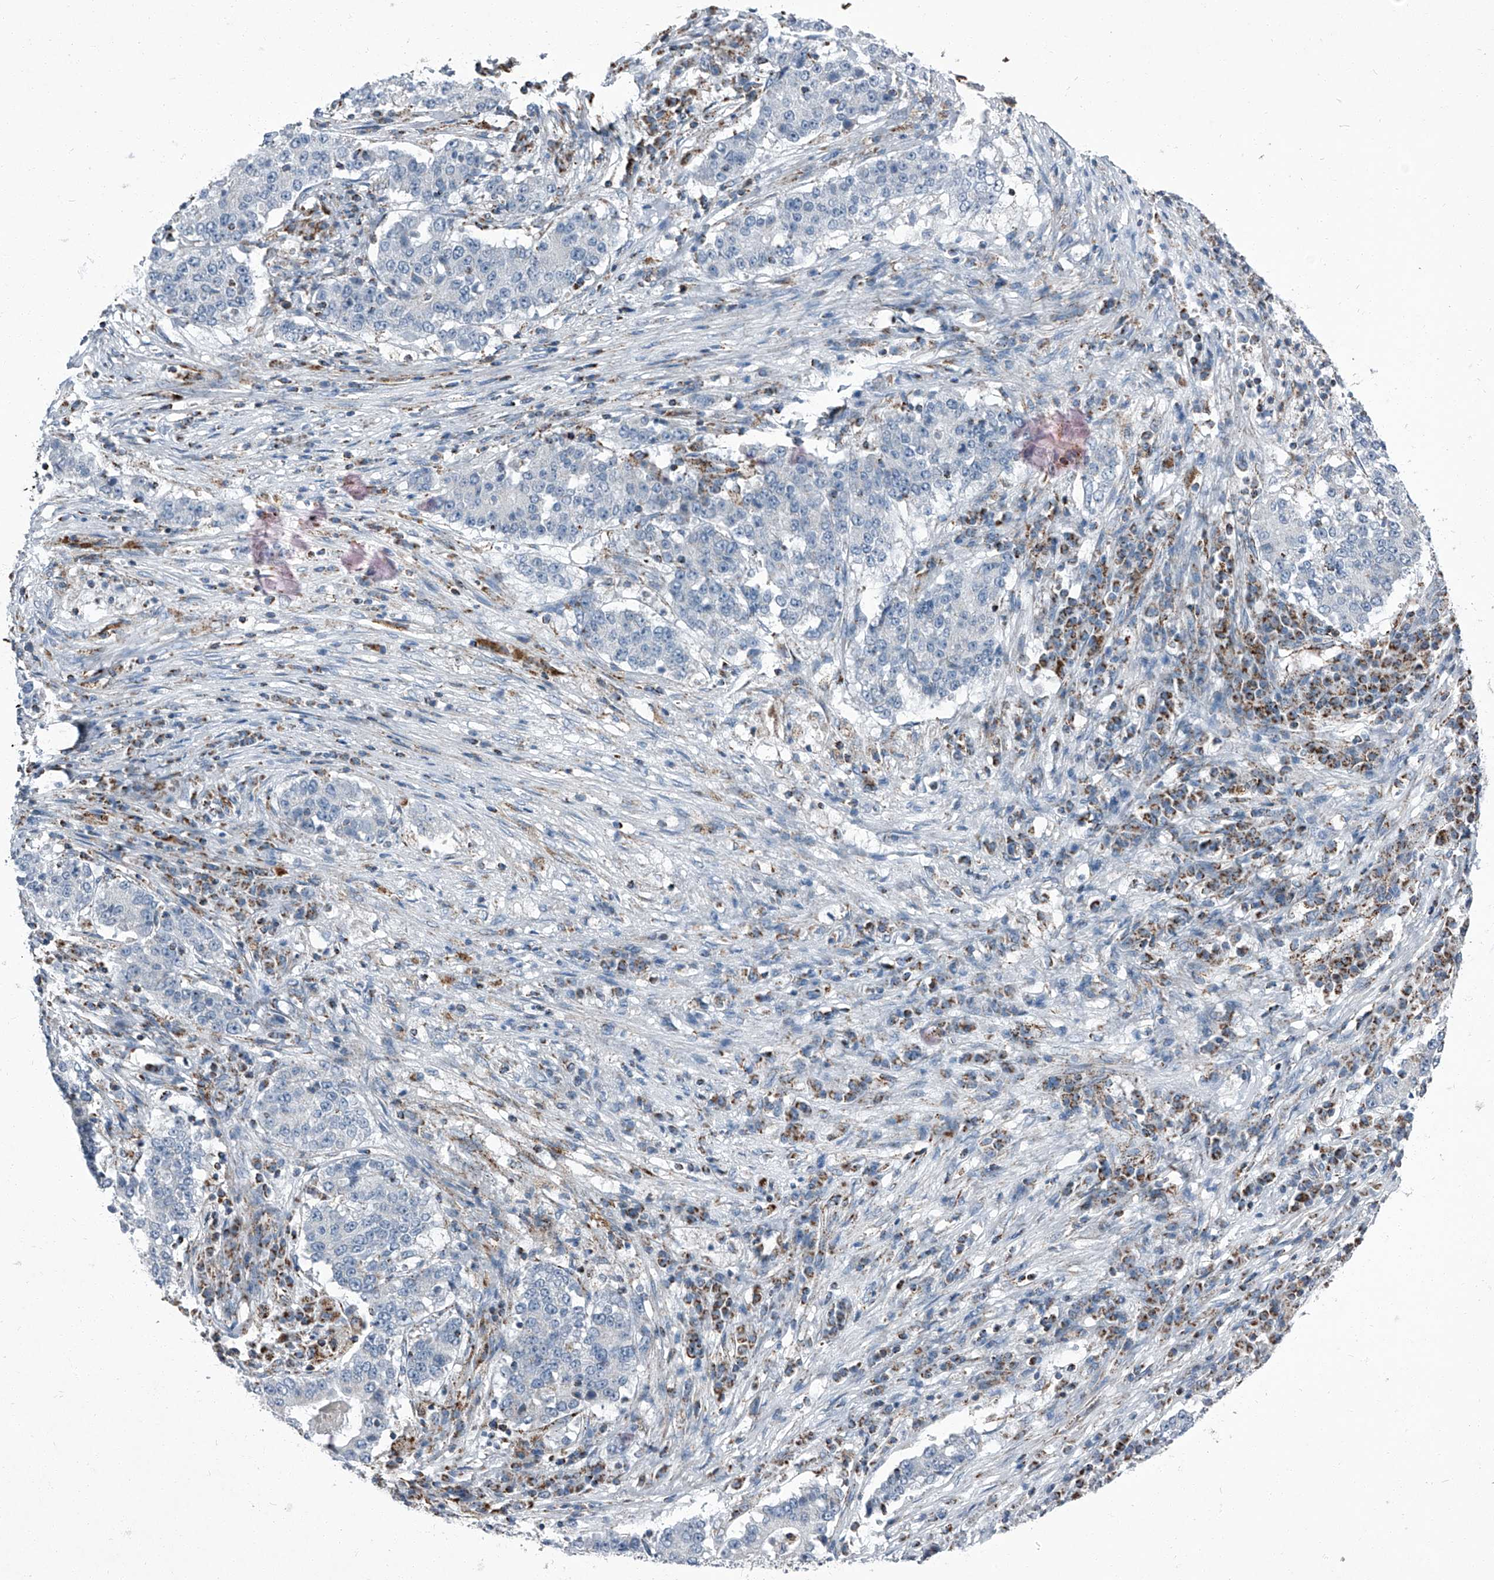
{"staining": {"intensity": "negative", "quantity": "none", "location": "none"}, "tissue": "stomach cancer", "cell_type": "Tumor cells", "image_type": "cancer", "snomed": [{"axis": "morphology", "description": "Adenocarcinoma, NOS"}, {"axis": "topography", "description": "Stomach"}], "caption": "Tumor cells are negative for brown protein staining in stomach cancer. (Stains: DAB IHC with hematoxylin counter stain, Microscopy: brightfield microscopy at high magnification).", "gene": "CHRNA7", "patient": {"sex": "male", "age": 59}}